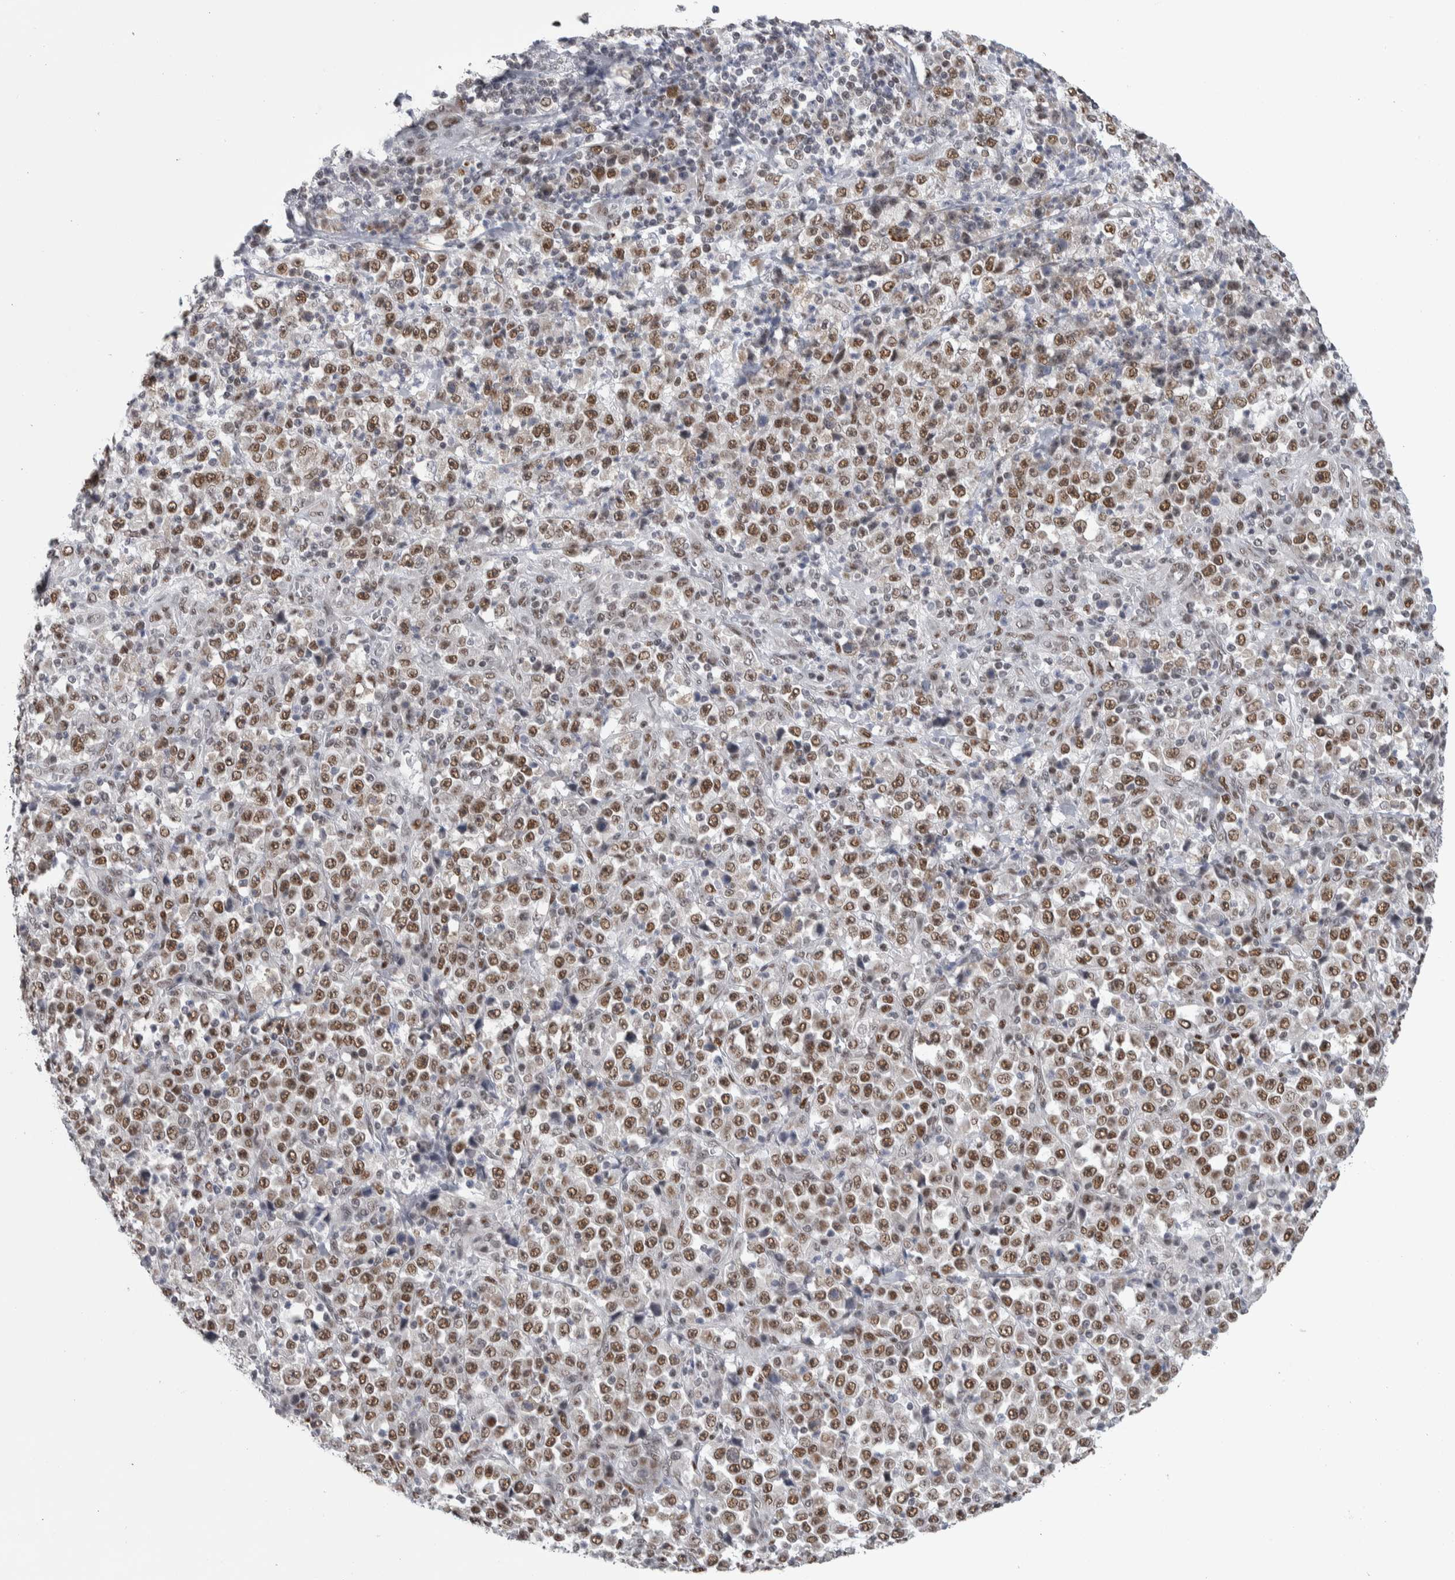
{"staining": {"intensity": "strong", "quantity": ">75%", "location": "nuclear"}, "tissue": "stomach cancer", "cell_type": "Tumor cells", "image_type": "cancer", "snomed": [{"axis": "morphology", "description": "Normal tissue, NOS"}, {"axis": "morphology", "description": "Adenocarcinoma, NOS"}, {"axis": "topography", "description": "Stomach, upper"}, {"axis": "topography", "description": "Stomach"}], "caption": "Protein analysis of stomach cancer tissue shows strong nuclear expression in about >75% of tumor cells.", "gene": "HEXIM2", "patient": {"sex": "male", "age": 59}}